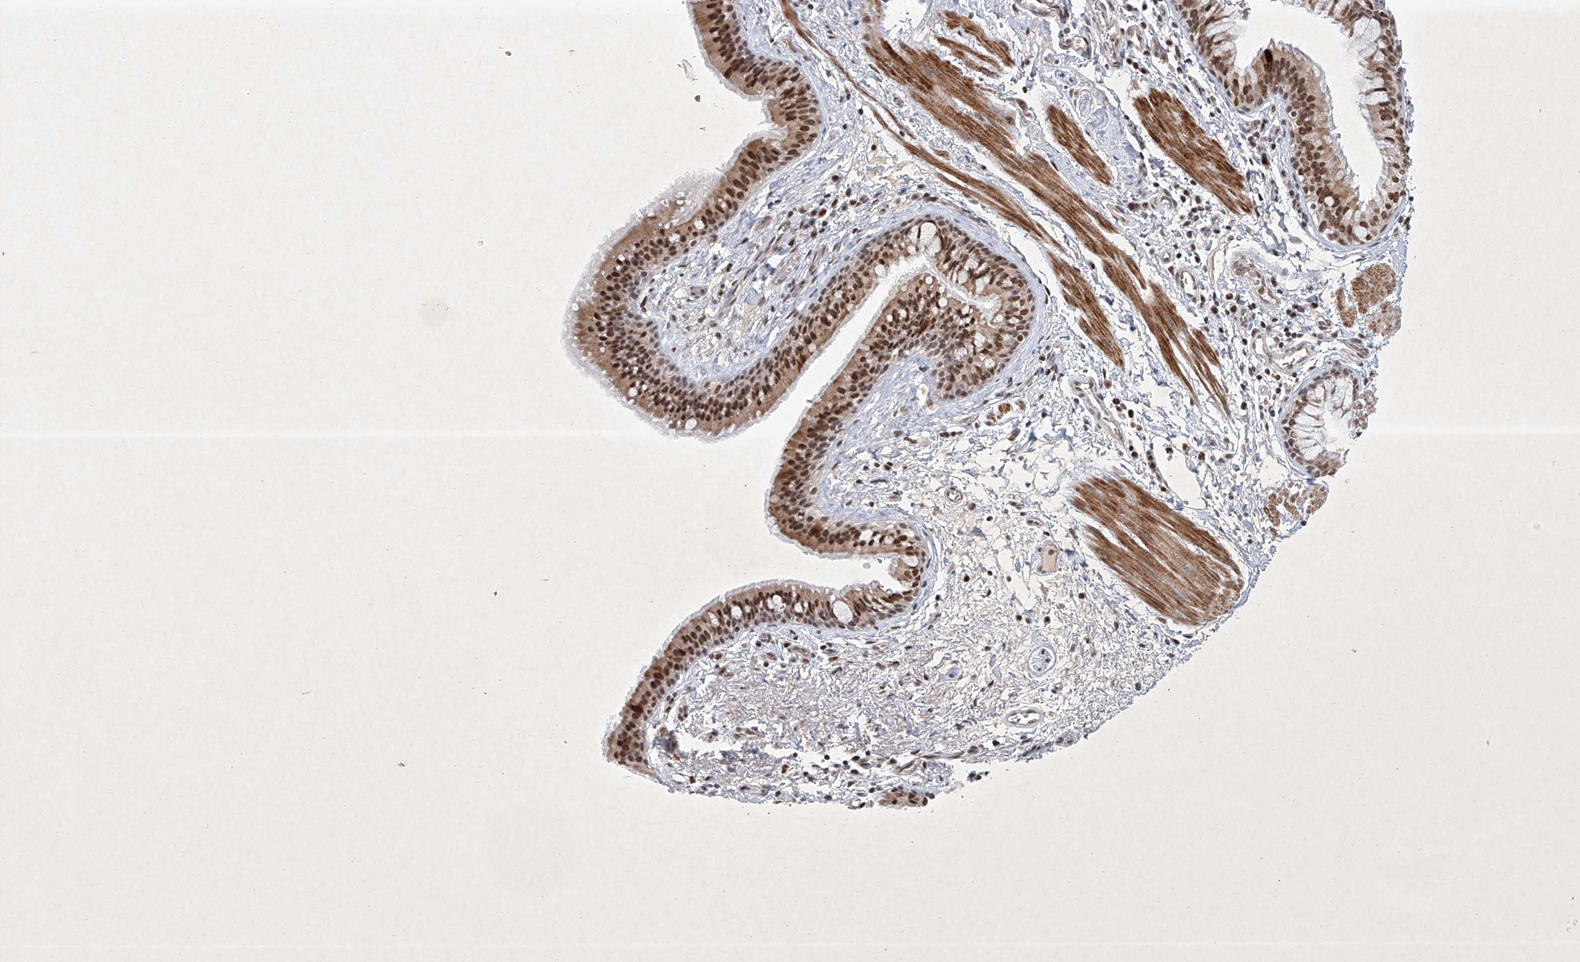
{"staining": {"intensity": "strong", "quantity": ">75%", "location": "cytoplasmic/membranous,nuclear"}, "tissue": "bronchus", "cell_type": "Respiratory epithelial cells", "image_type": "normal", "snomed": [{"axis": "morphology", "description": "Normal tissue, NOS"}, {"axis": "topography", "description": "Cartilage tissue"}, {"axis": "topography", "description": "Bronchus"}], "caption": "Immunohistochemical staining of unremarkable human bronchus shows >75% levels of strong cytoplasmic/membranous,nuclear protein staining in about >75% of respiratory epithelial cells.", "gene": "ZNF470", "patient": {"sex": "female", "age": 36}}